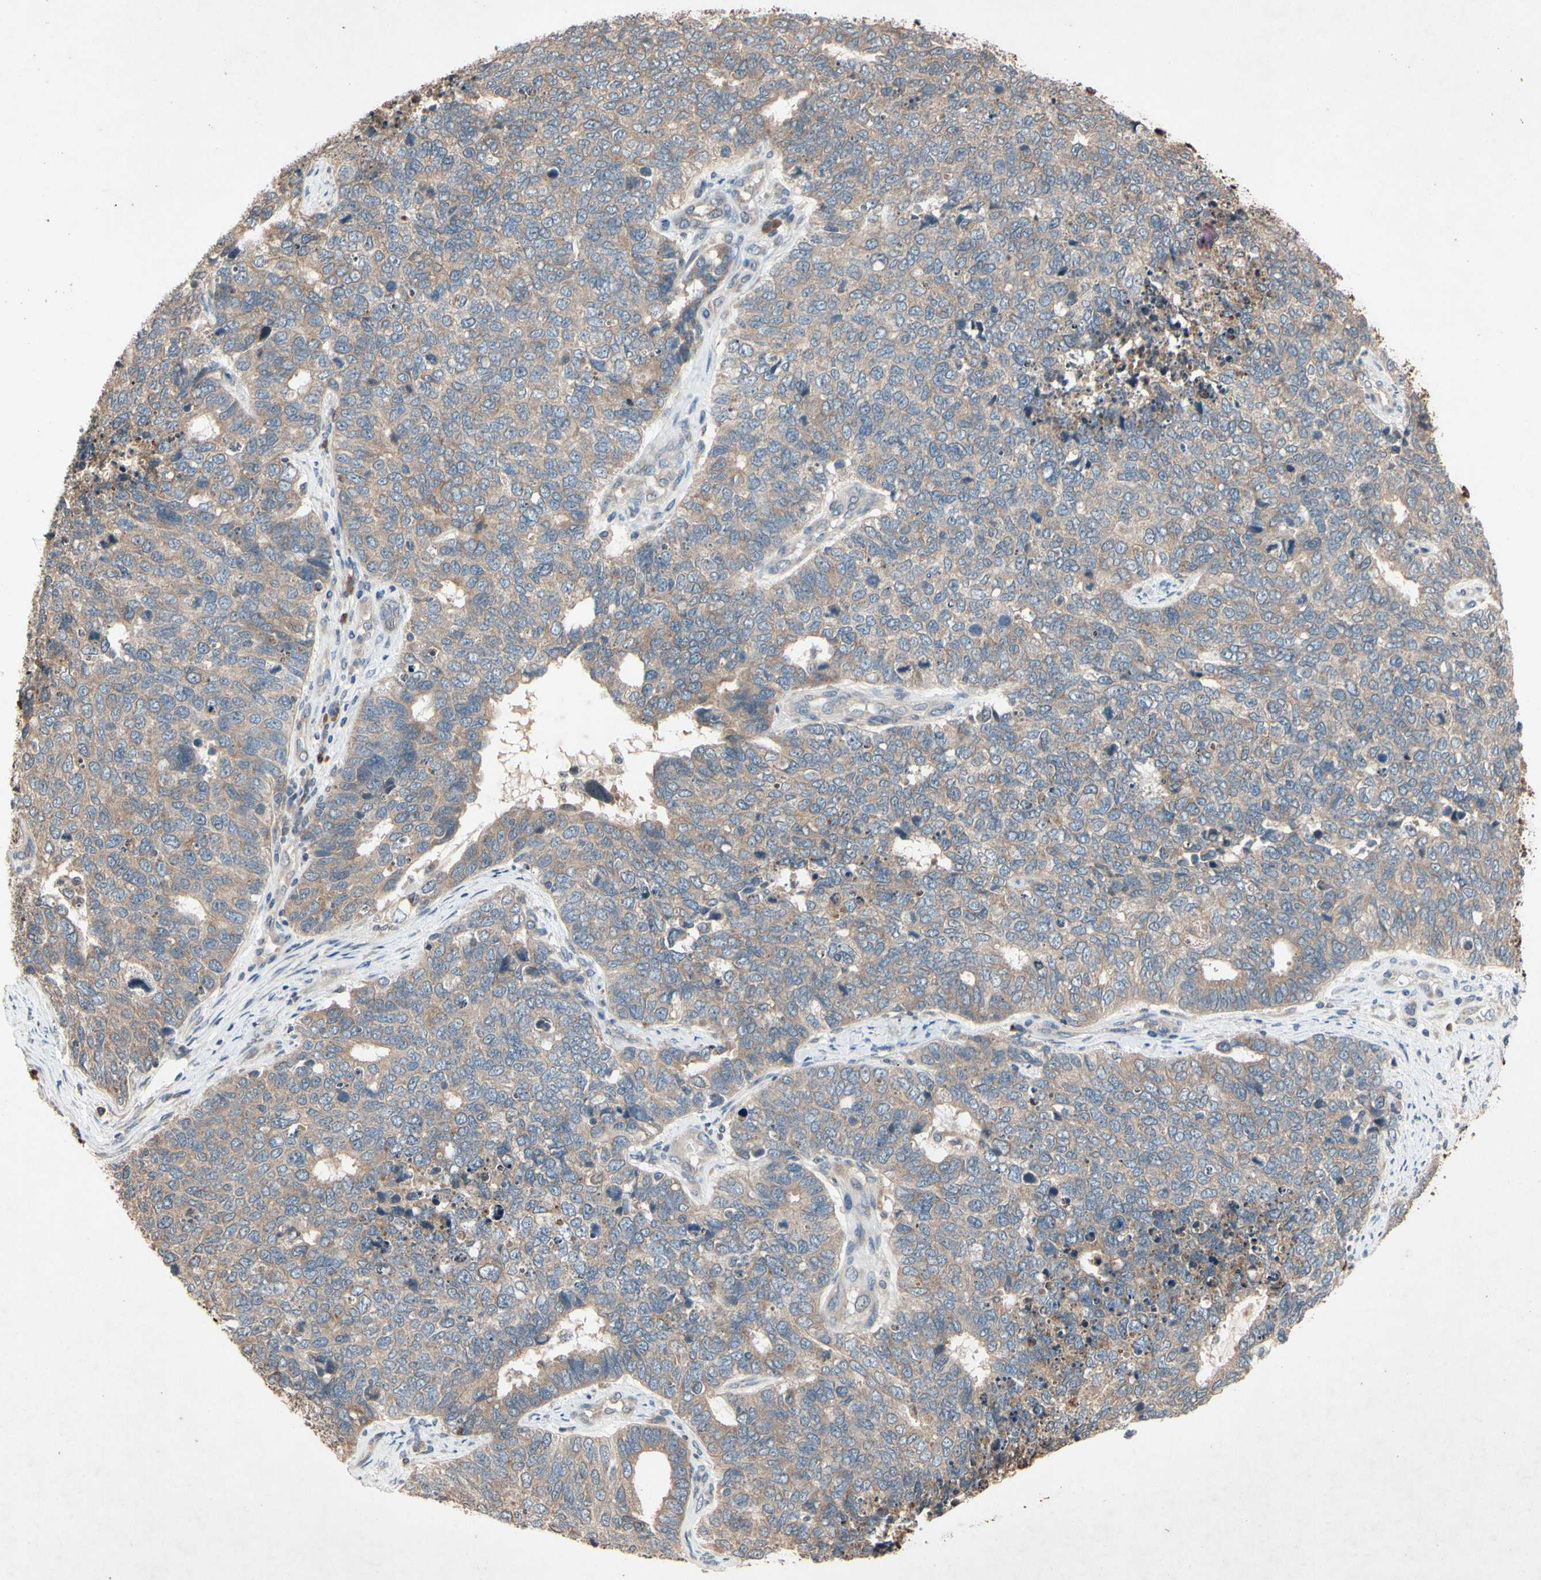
{"staining": {"intensity": "weak", "quantity": ">75%", "location": "cytoplasmic/membranous"}, "tissue": "cervical cancer", "cell_type": "Tumor cells", "image_type": "cancer", "snomed": [{"axis": "morphology", "description": "Squamous cell carcinoma, NOS"}, {"axis": "topography", "description": "Cervix"}], "caption": "Tumor cells demonstrate weak cytoplasmic/membranous staining in approximately >75% of cells in squamous cell carcinoma (cervical). (Stains: DAB (3,3'-diaminobenzidine) in brown, nuclei in blue, Microscopy: brightfield microscopy at high magnification).", "gene": "PRDX4", "patient": {"sex": "female", "age": 63}}